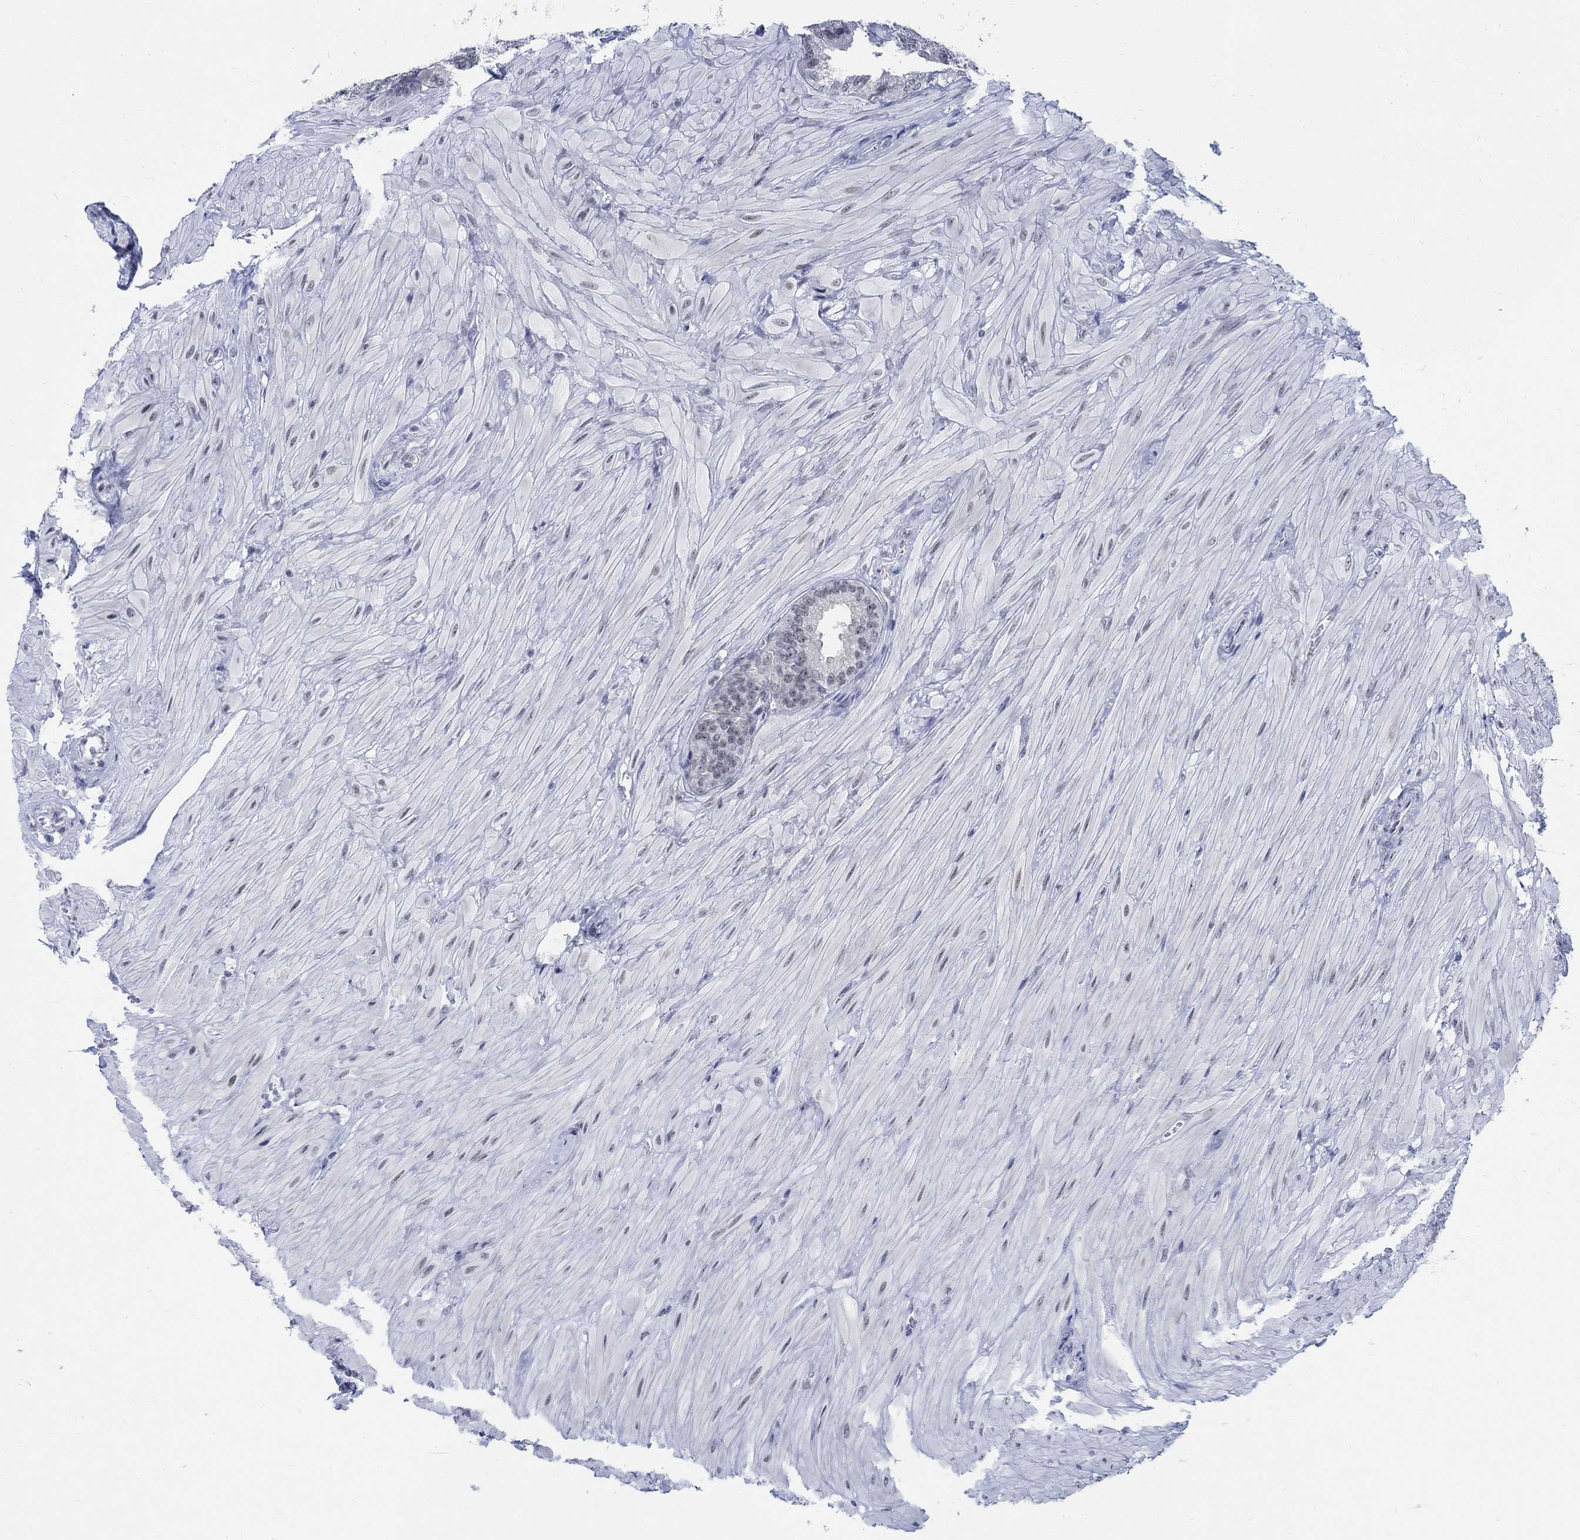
{"staining": {"intensity": "negative", "quantity": "none", "location": "none"}, "tissue": "seminal vesicle", "cell_type": "Glandular cells", "image_type": "normal", "snomed": [{"axis": "morphology", "description": "Normal tissue, NOS"}, {"axis": "topography", "description": "Seminal veicle"}], "caption": "DAB (3,3'-diaminobenzidine) immunohistochemical staining of normal human seminal vesicle displays no significant expression in glandular cells.", "gene": "DLK1", "patient": {"sex": "male", "age": 37}}